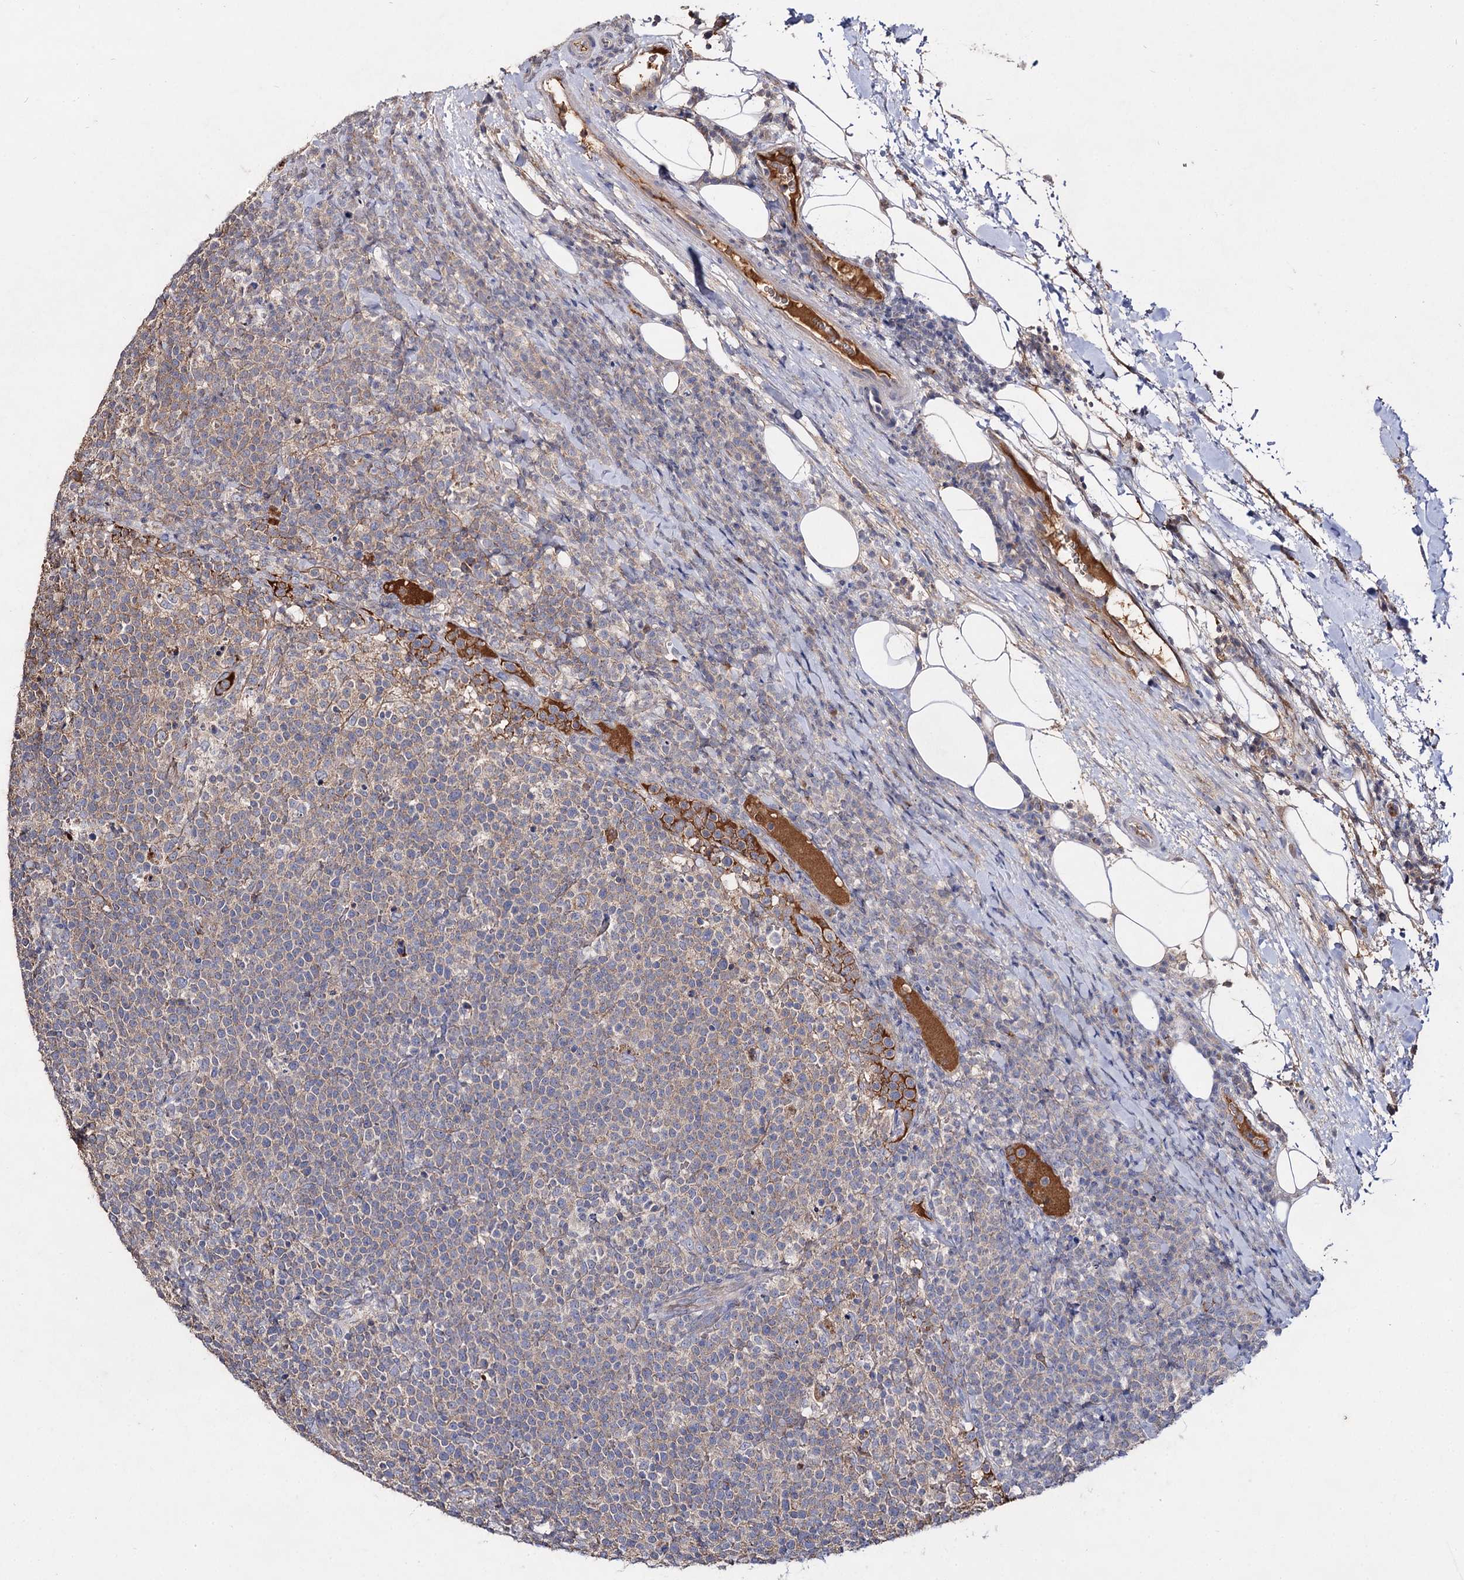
{"staining": {"intensity": "weak", "quantity": "<25%", "location": "cytoplasmic/membranous"}, "tissue": "lymphoma", "cell_type": "Tumor cells", "image_type": "cancer", "snomed": [{"axis": "morphology", "description": "Malignant lymphoma, non-Hodgkin's type, High grade"}, {"axis": "topography", "description": "Lymph node"}], "caption": "The histopathology image exhibits no significant staining in tumor cells of high-grade malignant lymphoma, non-Hodgkin's type.", "gene": "ARFIP2", "patient": {"sex": "male", "age": 61}}